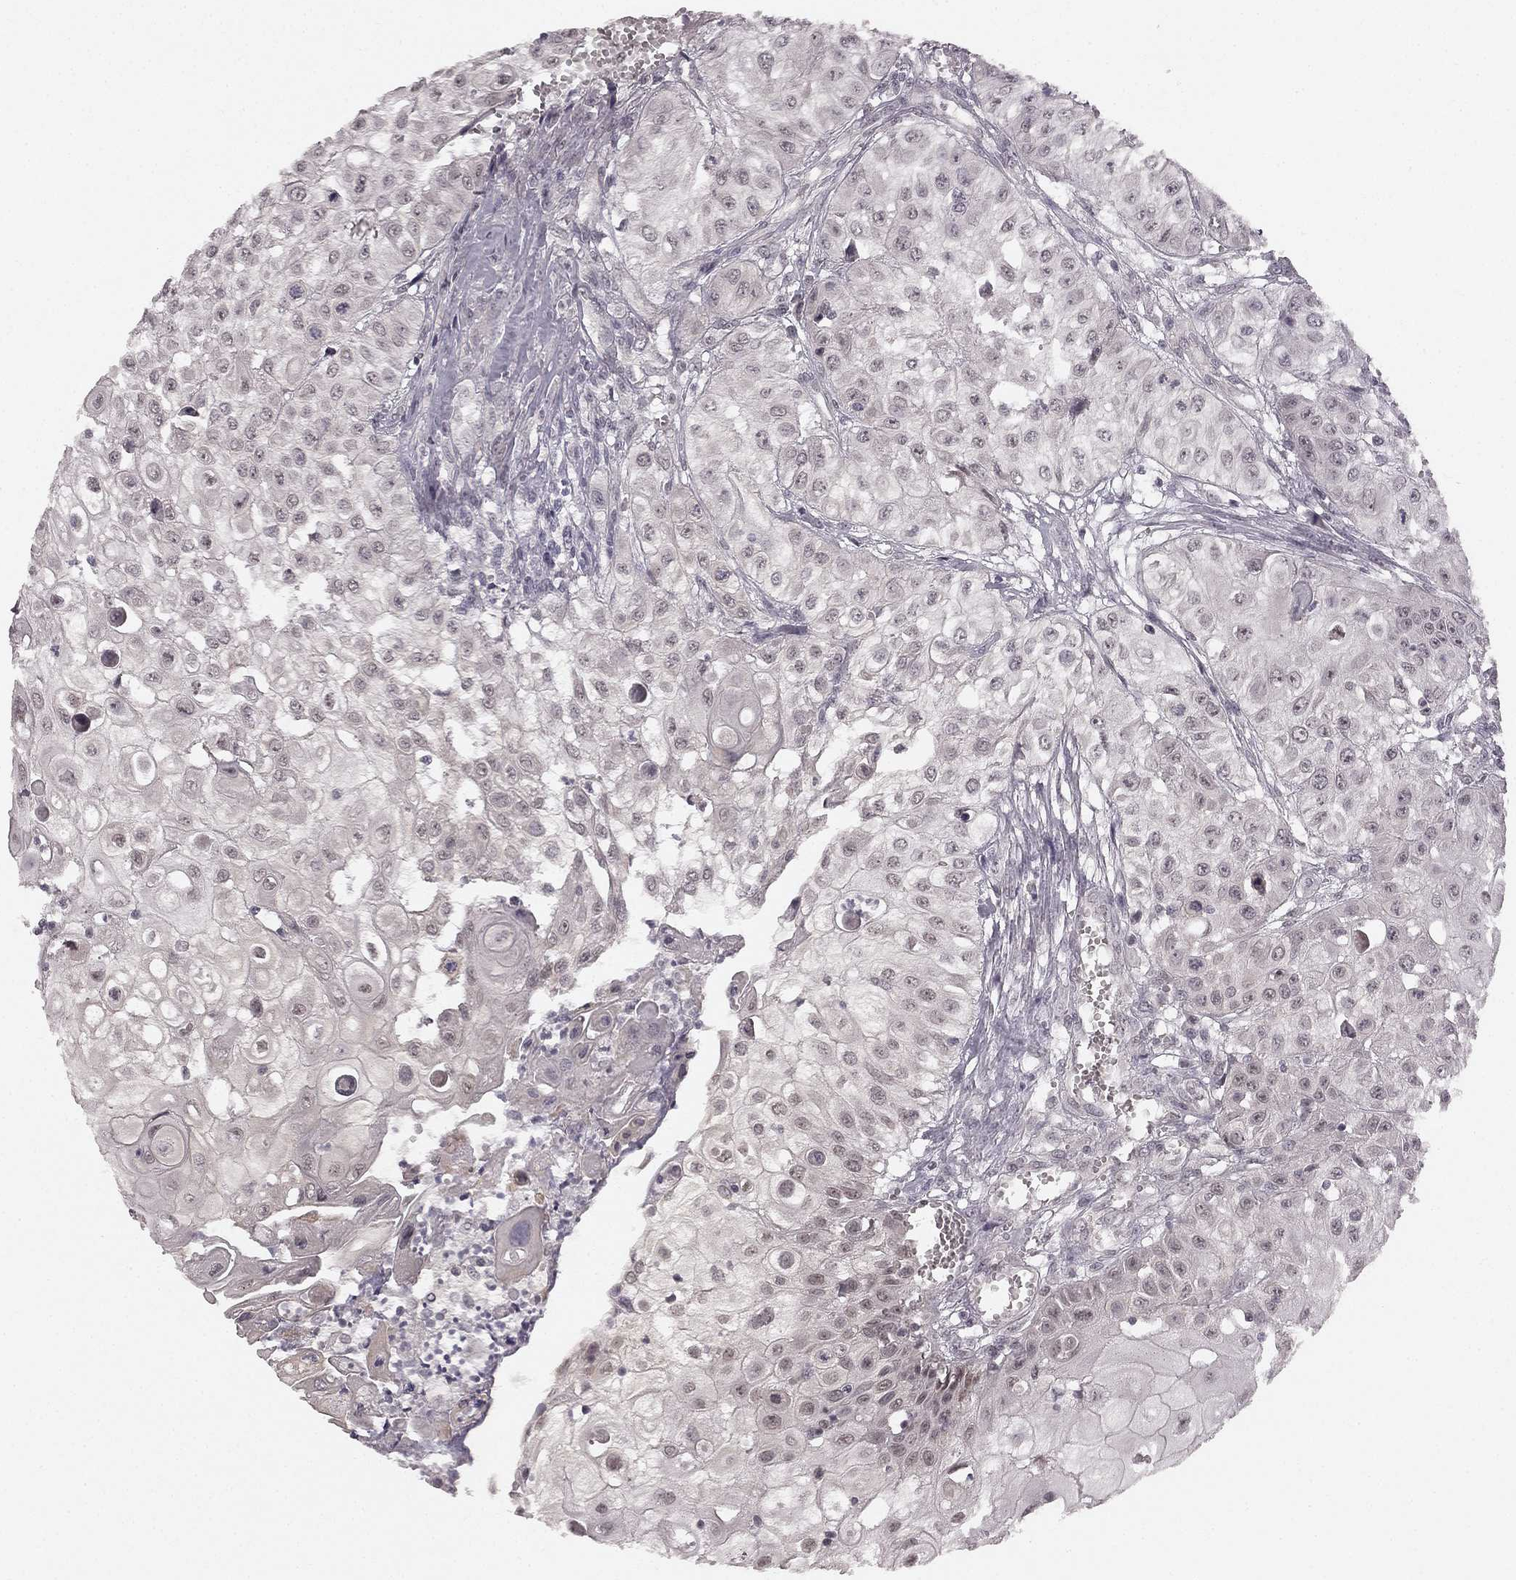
{"staining": {"intensity": "negative", "quantity": "none", "location": "none"}, "tissue": "urothelial cancer", "cell_type": "Tumor cells", "image_type": "cancer", "snomed": [{"axis": "morphology", "description": "Urothelial carcinoma, High grade"}, {"axis": "topography", "description": "Urinary bladder"}], "caption": "DAB (3,3'-diaminobenzidine) immunohistochemical staining of urothelial carcinoma (high-grade) demonstrates no significant staining in tumor cells.", "gene": "HCN4", "patient": {"sex": "female", "age": 79}}